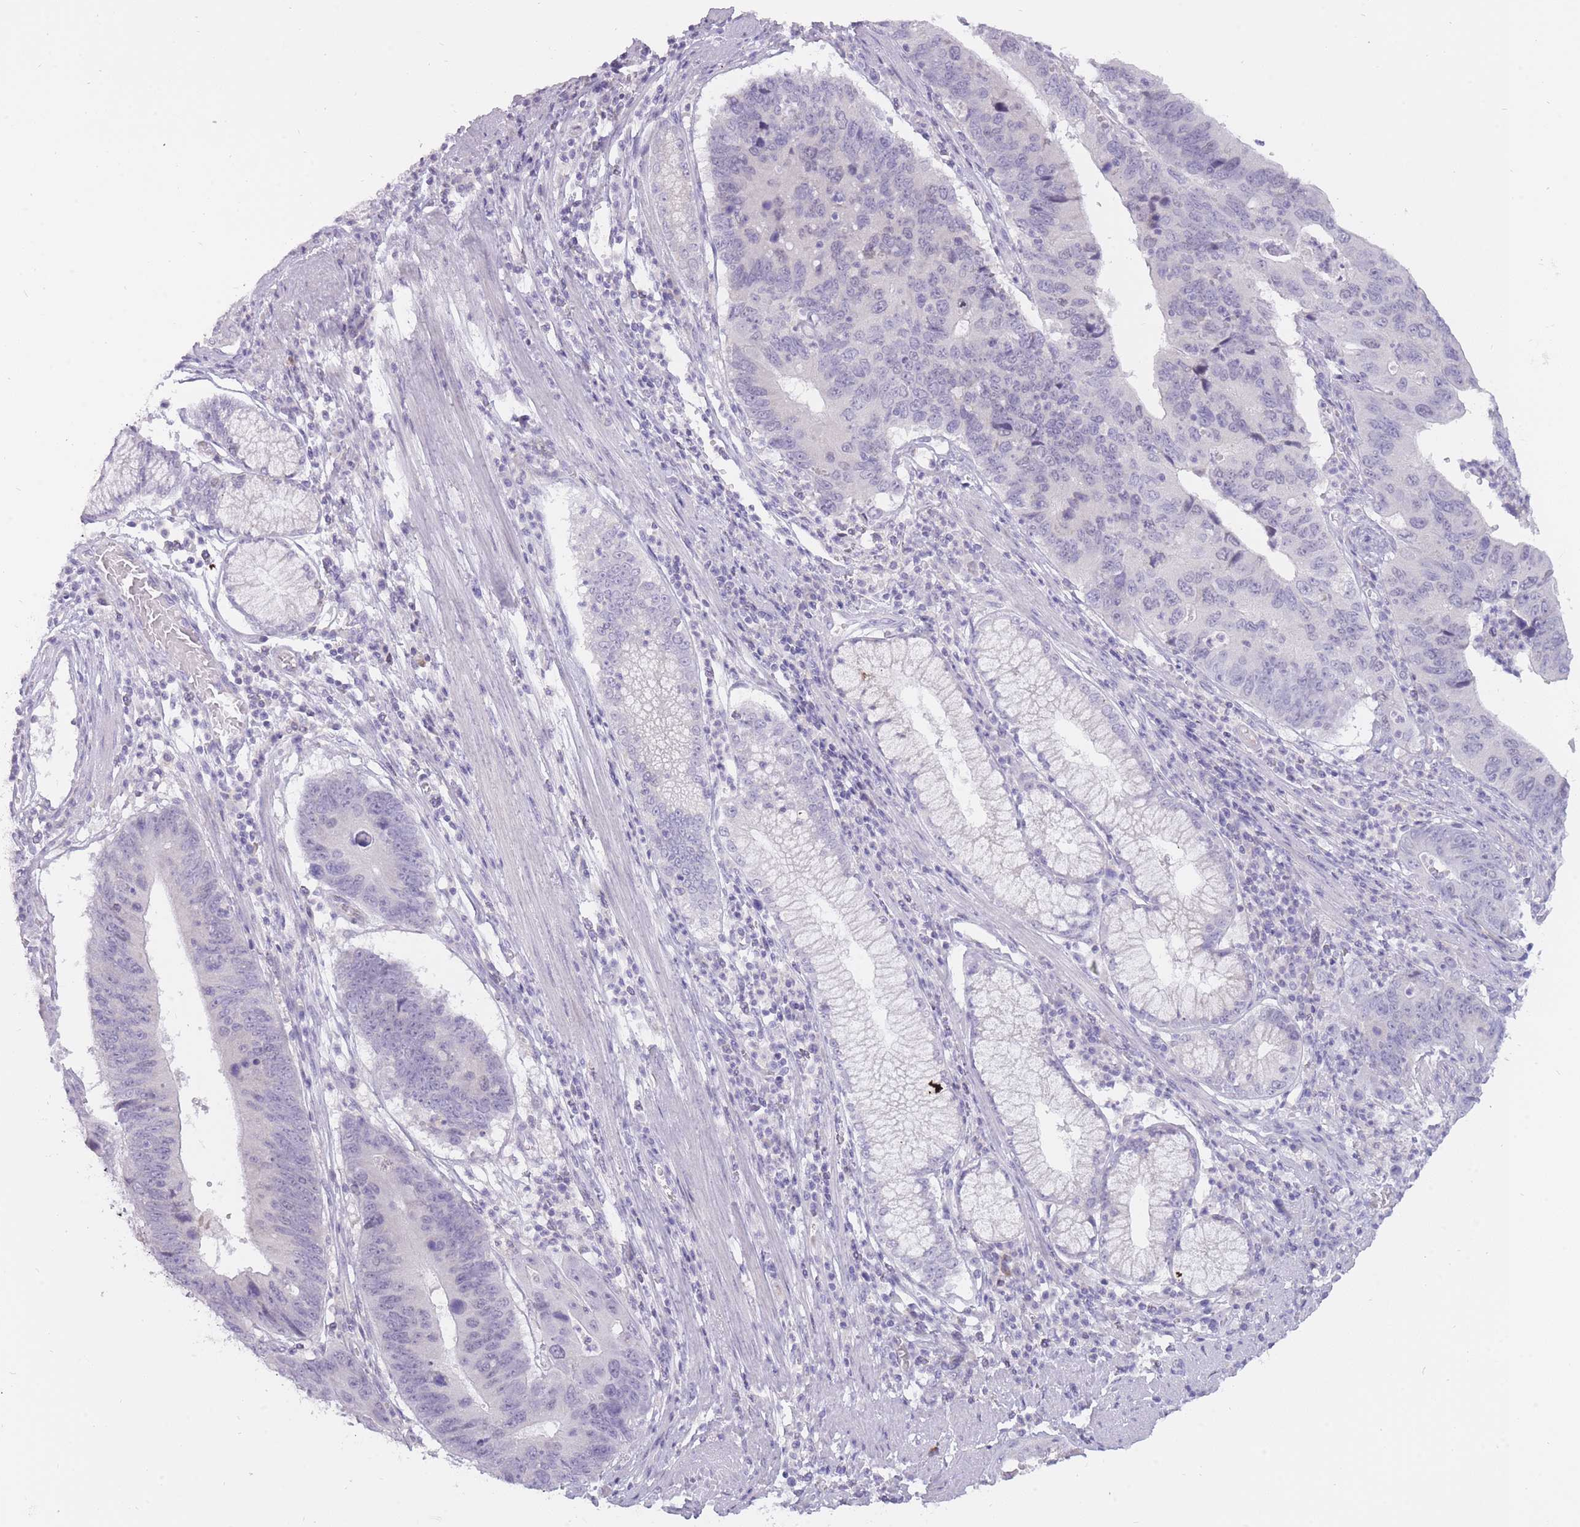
{"staining": {"intensity": "negative", "quantity": "none", "location": "none"}, "tissue": "stomach cancer", "cell_type": "Tumor cells", "image_type": "cancer", "snomed": [{"axis": "morphology", "description": "Adenocarcinoma, NOS"}, {"axis": "topography", "description": "Stomach"}], "caption": "Stomach cancer (adenocarcinoma) was stained to show a protein in brown. There is no significant positivity in tumor cells.", "gene": "BDKRB2", "patient": {"sex": "male", "age": 59}}